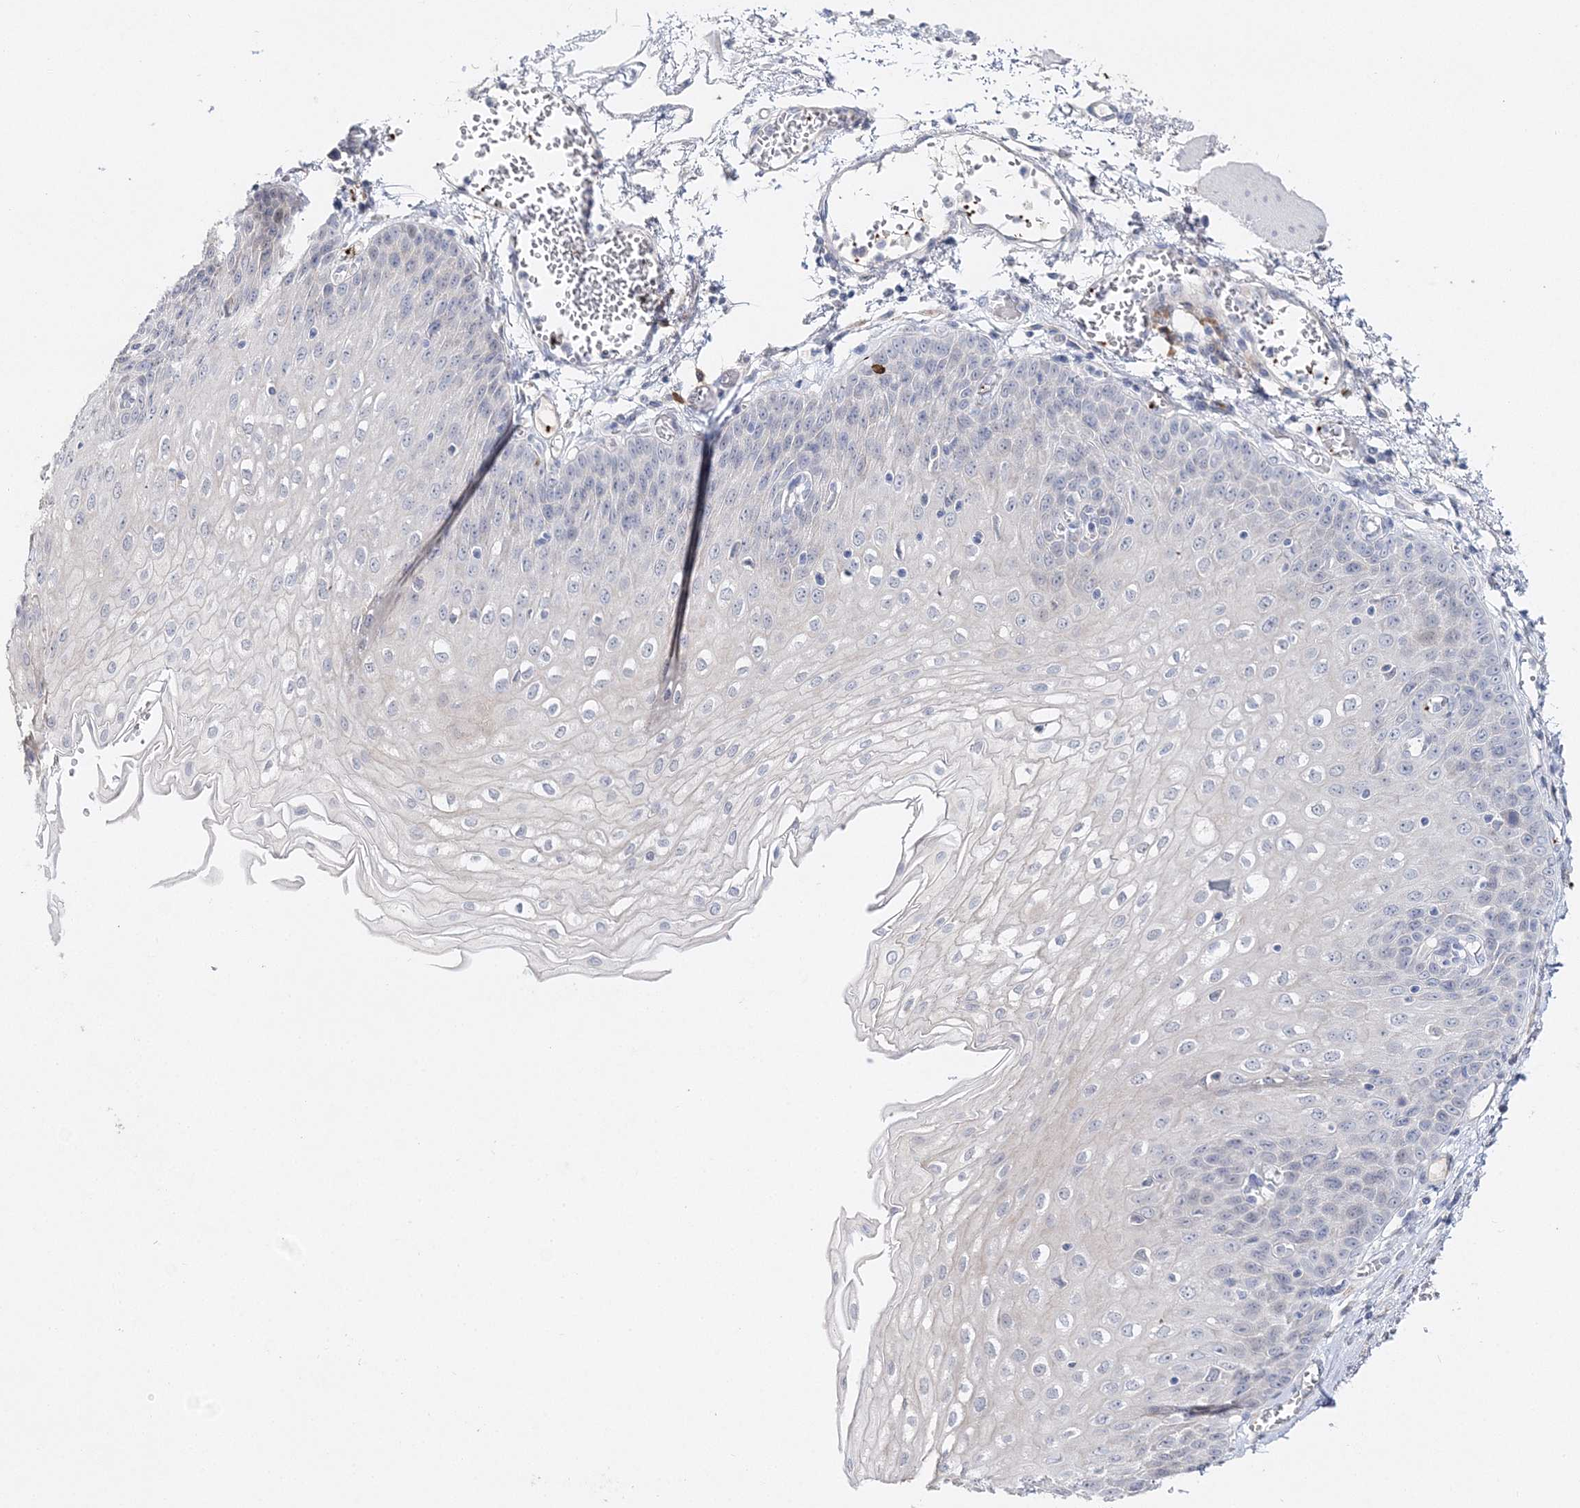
{"staining": {"intensity": "negative", "quantity": "none", "location": "none"}, "tissue": "esophagus", "cell_type": "Squamous epithelial cells", "image_type": "normal", "snomed": [{"axis": "morphology", "description": "Normal tissue, NOS"}, {"axis": "topography", "description": "Esophagus"}], "caption": "Micrograph shows no significant protein staining in squamous epithelial cells of unremarkable esophagus. (Brightfield microscopy of DAB (3,3'-diaminobenzidine) immunohistochemistry at high magnification).", "gene": "MYOZ2", "patient": {"sex": "male", "age": 81}}